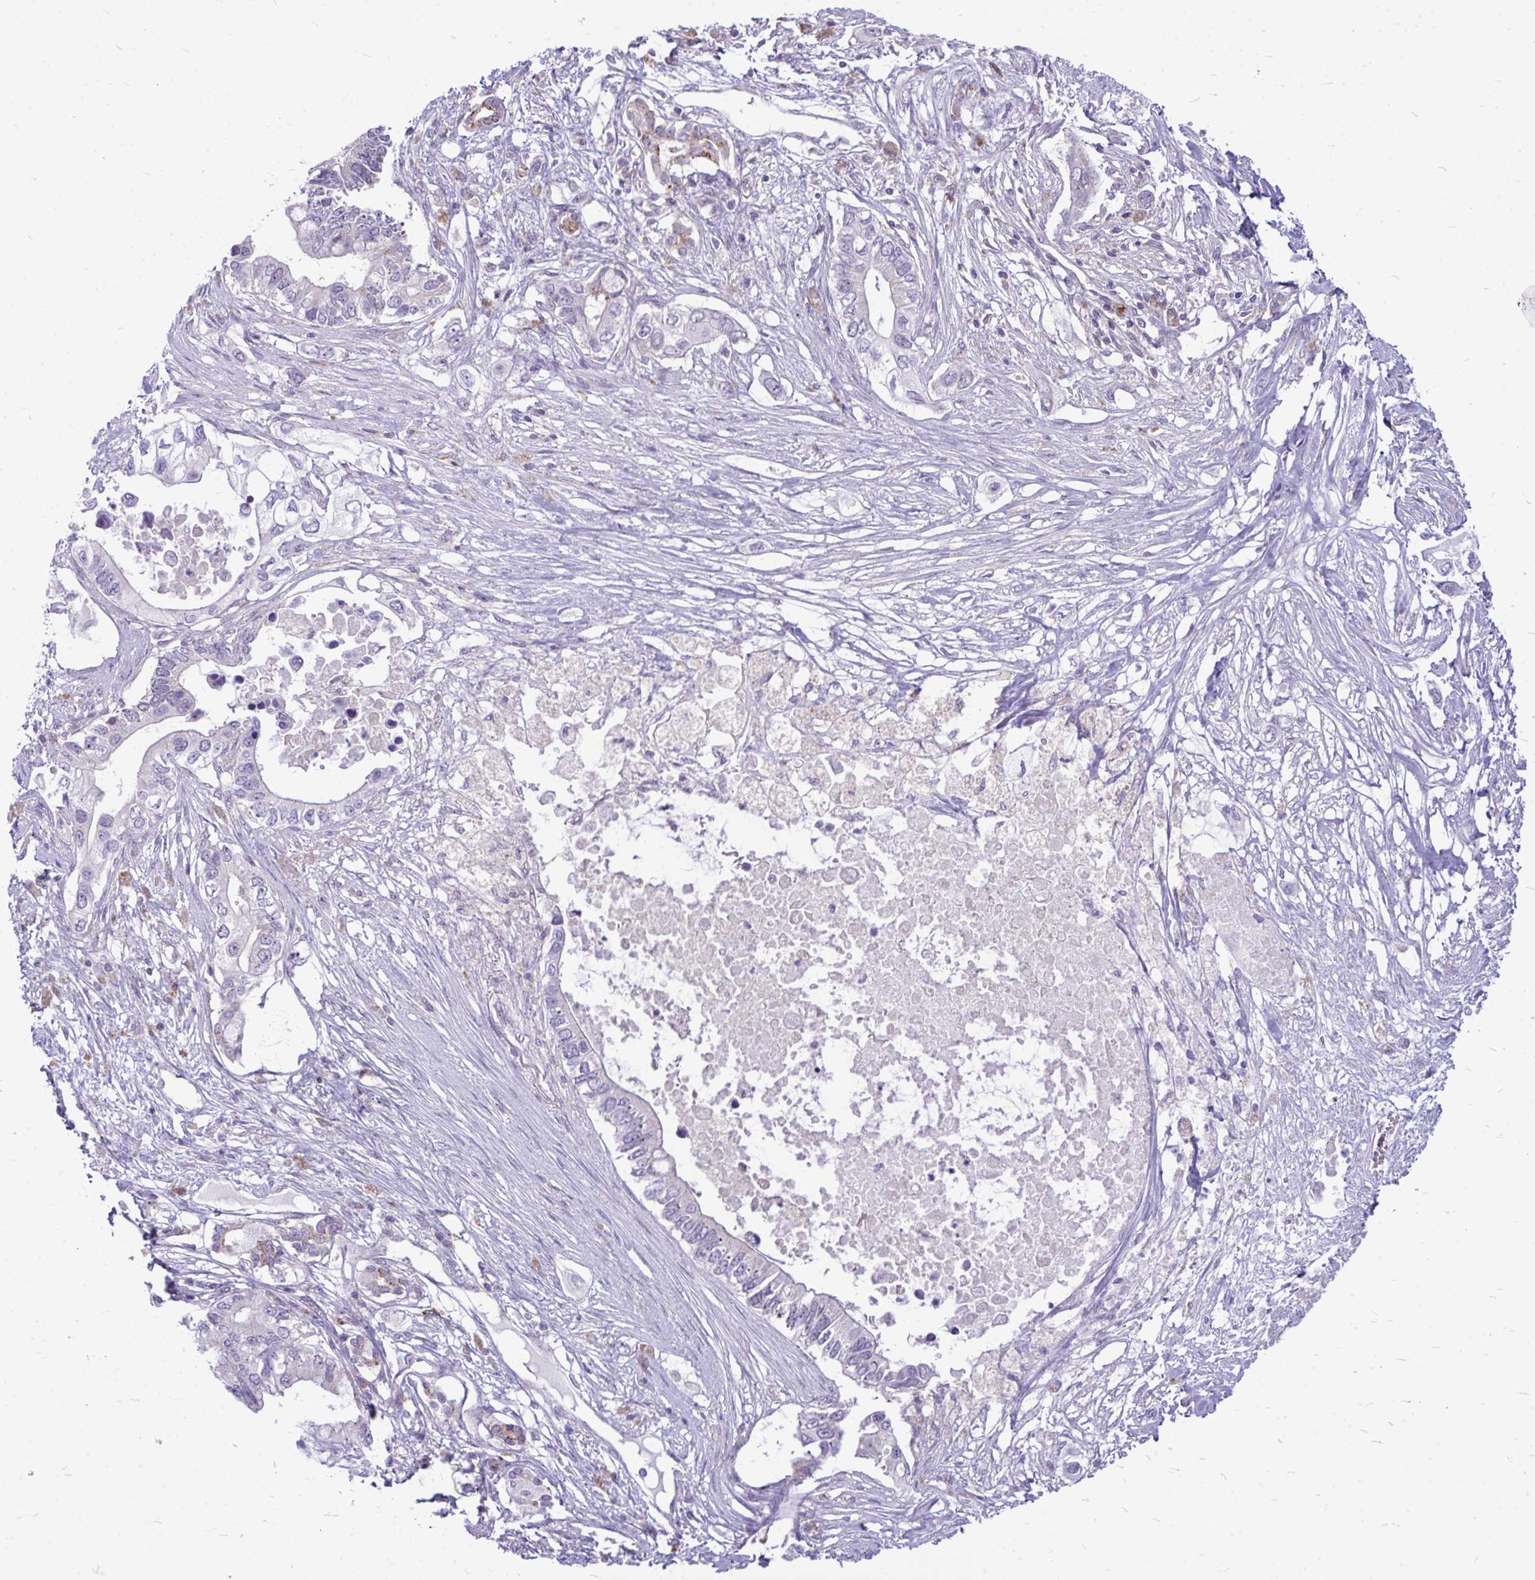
{"staining": {"intensity": "moderate", "quantity": "25%-75%", "location": "cytoplasmic/membranous"}, "tissue": "pancreatic cancer", "cell_type": "Tumor cells", "image_type": "cancer", "snomed": [{"axis": "morphology", "description": "Adenocarcinoma, NOS"}, {"axis": "topography", "description": "Pancreas"}], "caption": "About 25%-75% of tumor cells in human adenocarcinoma (pancreatic) show moderate cytoplasmic/membranous protein staining as visualized by brown immunohistochemical staining.", "gene": "ZSCAN25", "patient": {"sex": "female", "age": 63}}